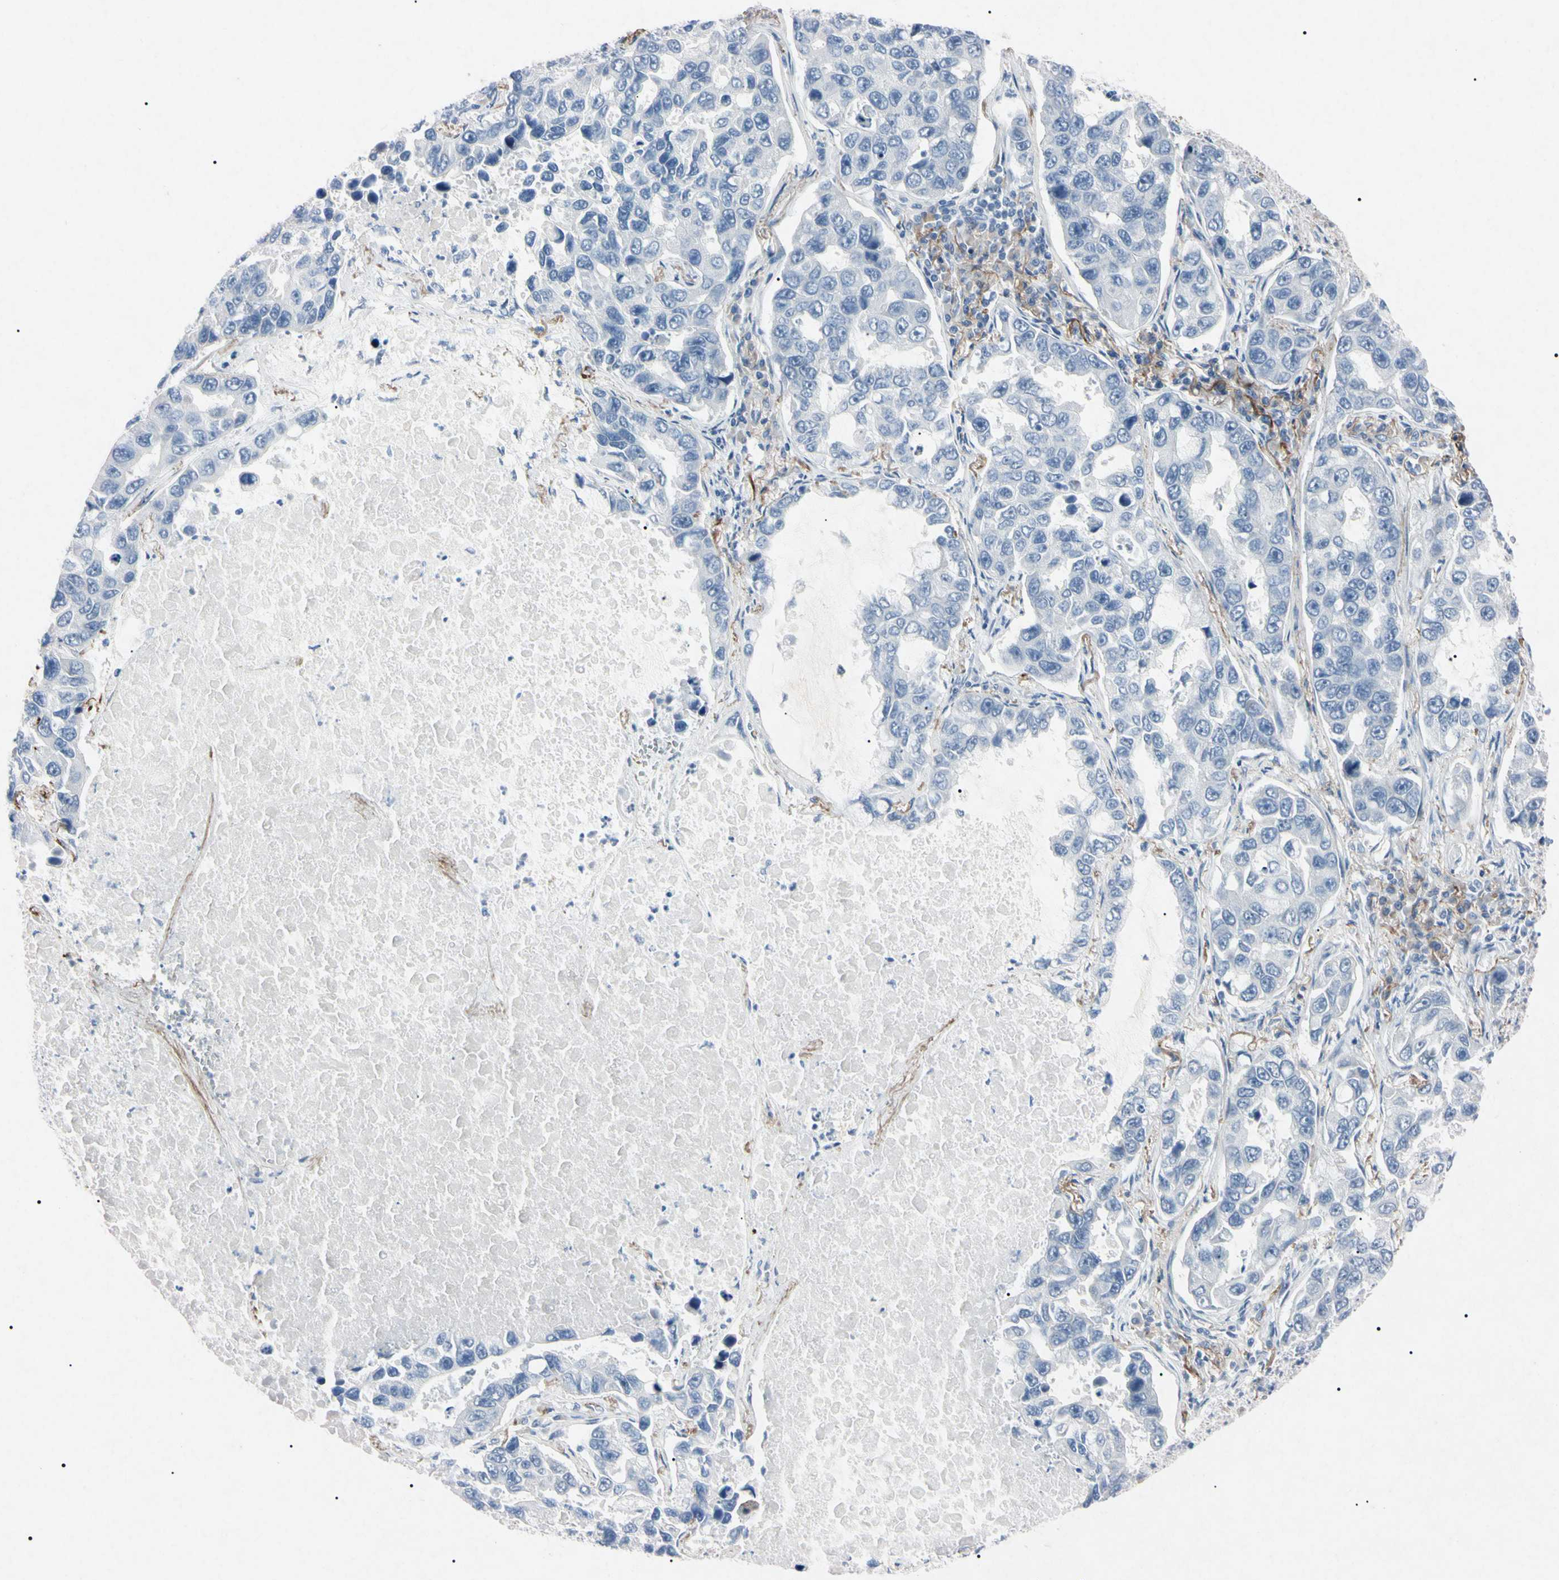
{"staining": {"intensity": "negative", "quantity": "none", "location": "none"}, "tissue": "lung cancer", "cell_type": "Tumor cells", "image_type": "cancer", "snomed": [{"axis": "morphology", "description": "Adenocarcinoma, NOS"}, {"axis": "topography", "description": "Lung"}], "caption": "Immunohistochemical staining of human lung adenocarcinoma reveals no significant staining in tumor cells. (DAB (3,3'-diaminobenzidine) immunohistochemistry (IHC) with hematoxylin counter stain).", "gene": "ELN", "patient": {"sex": "male", "age": 64}}